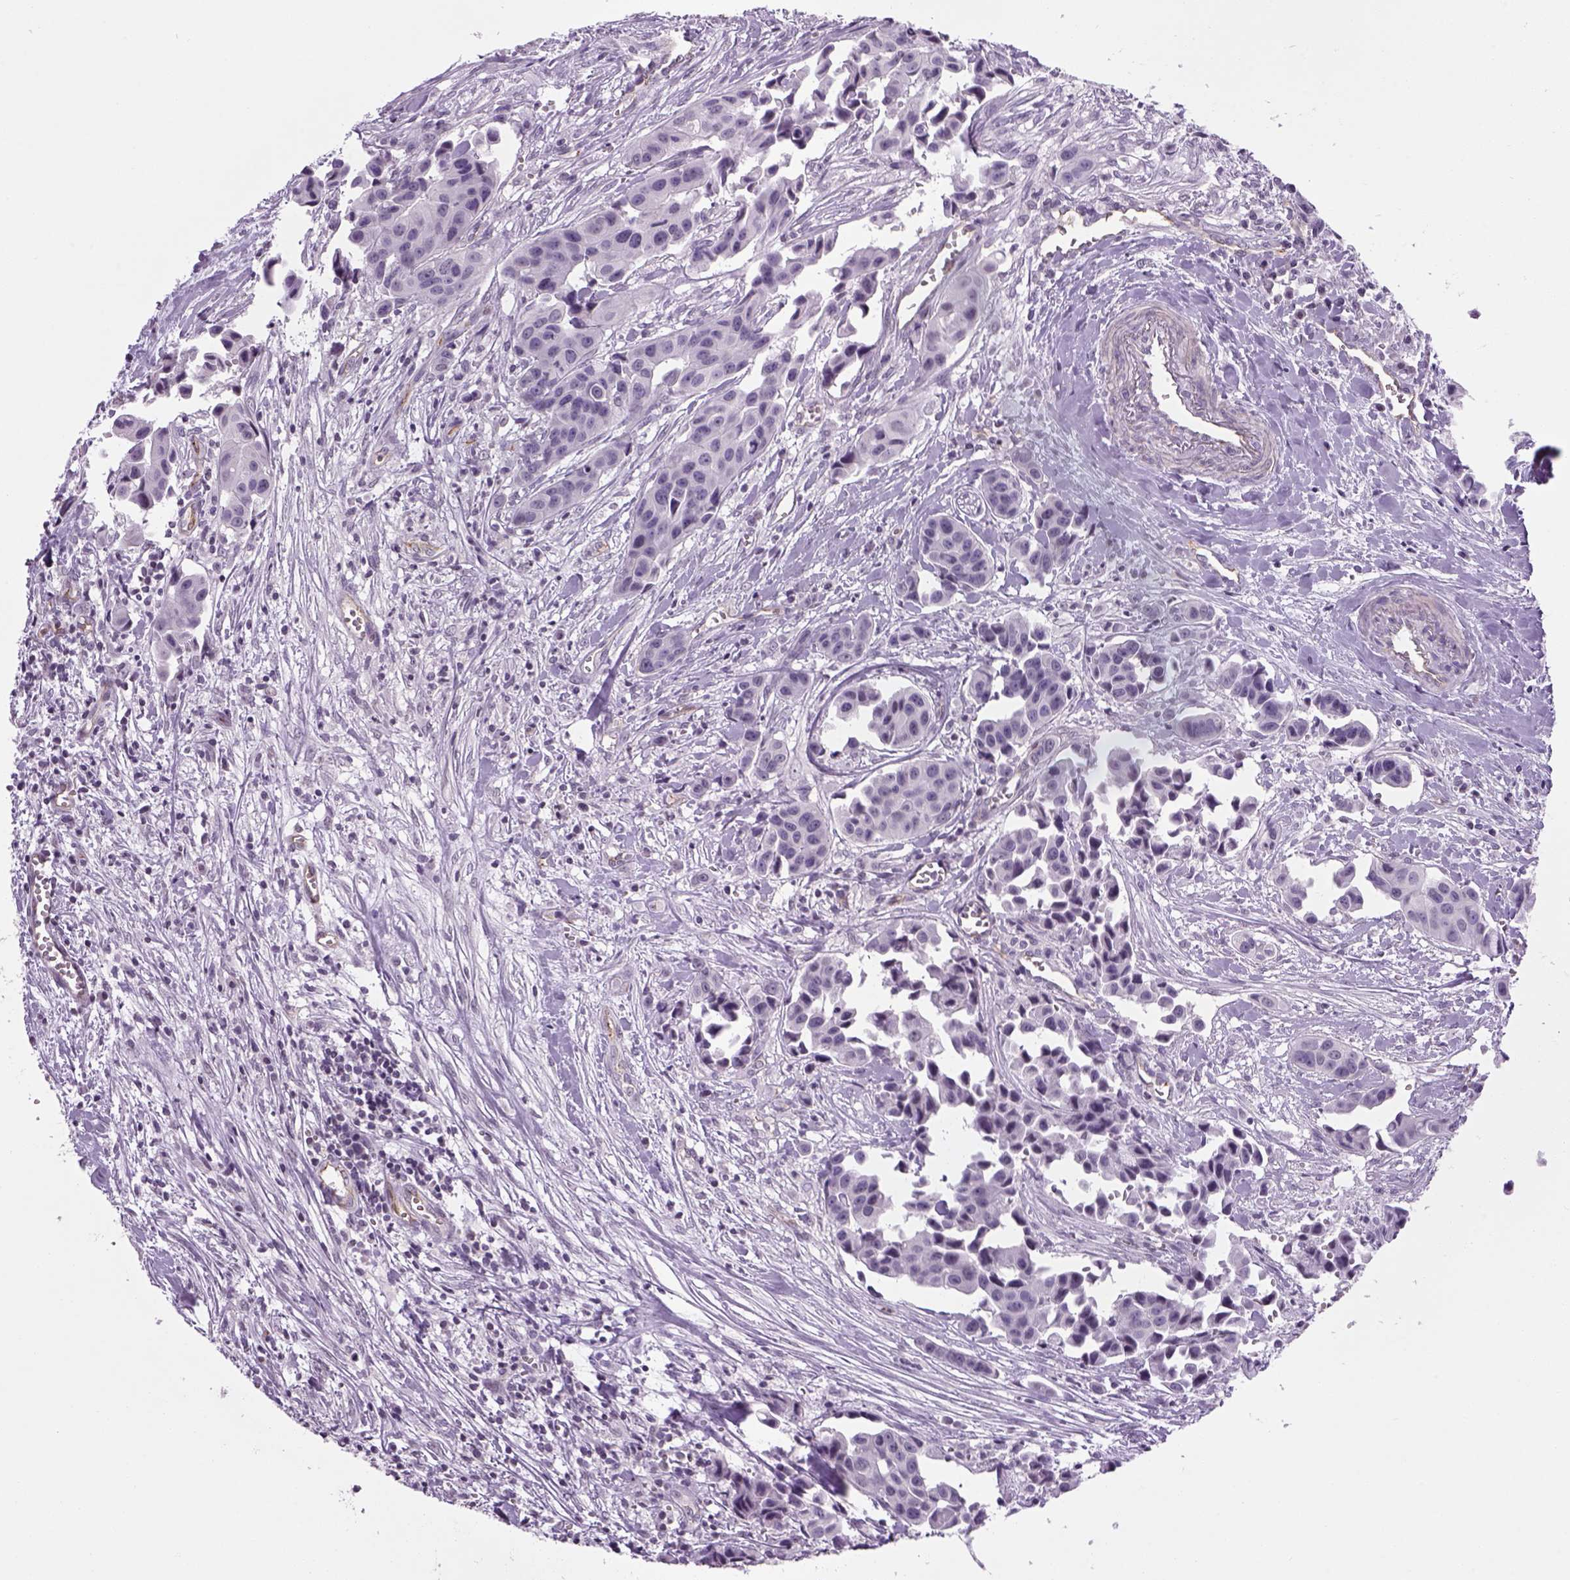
{"staining": {"intensity": "negative", "quantity": "none", "location": "none"}, "tissue": "head and neck cancer", "cell_type": "Tumor cells", "image_type": "cancer", "snomed": [{"axis": "morphology", "description": "Adenocarcinoma, NOS"}, {"axis": "topography", "description": "Head-Neck"}], "caption": "Human head and neck cancer stained for a protein using immunohistochemistry (IHC) displays no staining in tumor cells.", "gene": "PRRT1", "patient": {"sex": "male", "age": 76}}